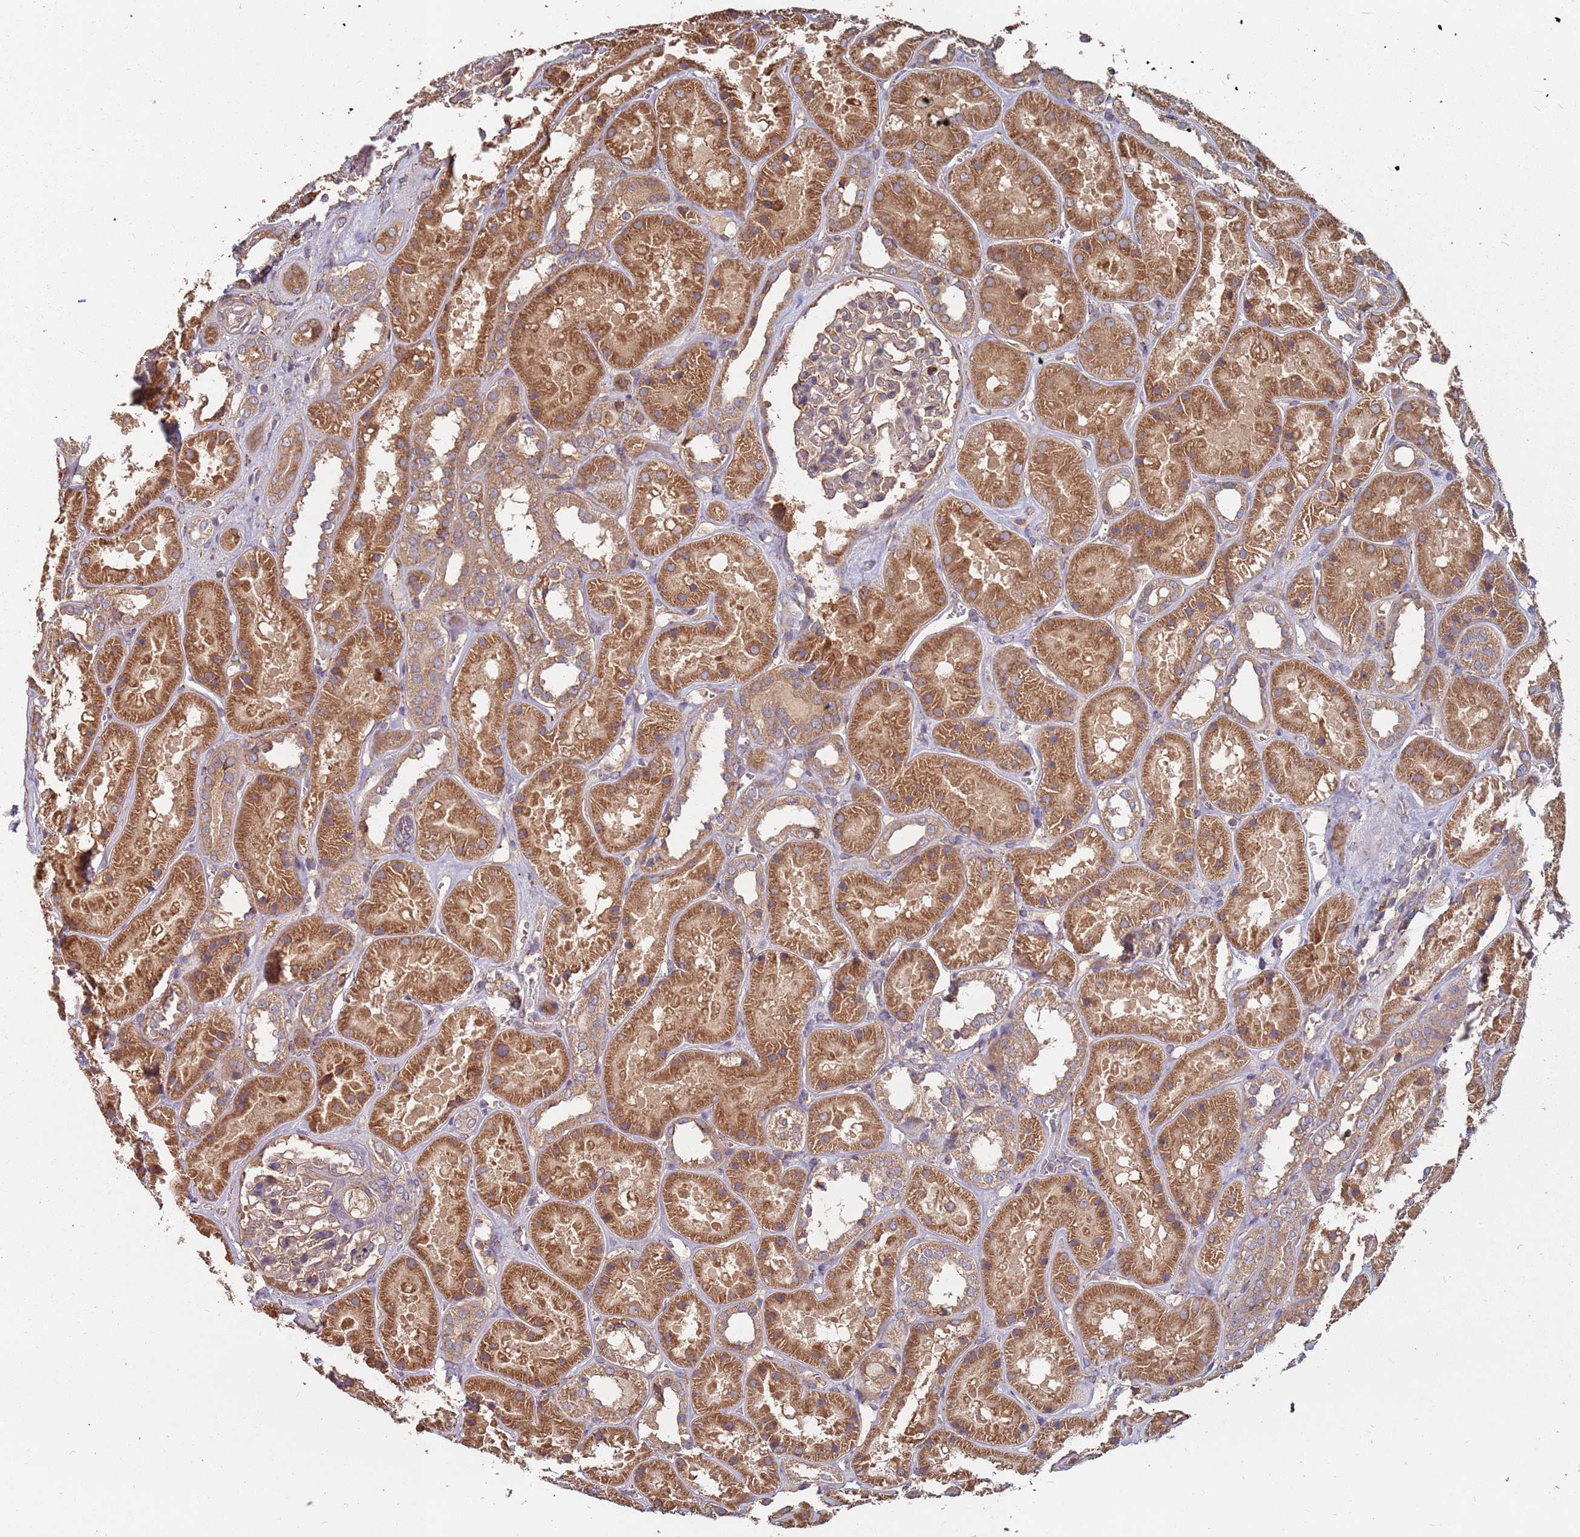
{"staining": {"intensity": "weak", "quantity": "25%-75%", "location": "cytoplasmic/membranous"}, "tissue": "kidney", "cell_type": "Cells in glomeruli", "image_type": "normal", "snomed": [{"axis": "morphology", "description": "Normal tissue, NOS"}, {"axis": "topography", "description": "Kidney"}], "caption": "Cells in glomeruli exhibit weak cytoplasmic/membranous staining in approximately 25%-75% of cells in unremarkable kidney.", "gene": "ATG5", "patient": {"sex": "female", "age": 41}}